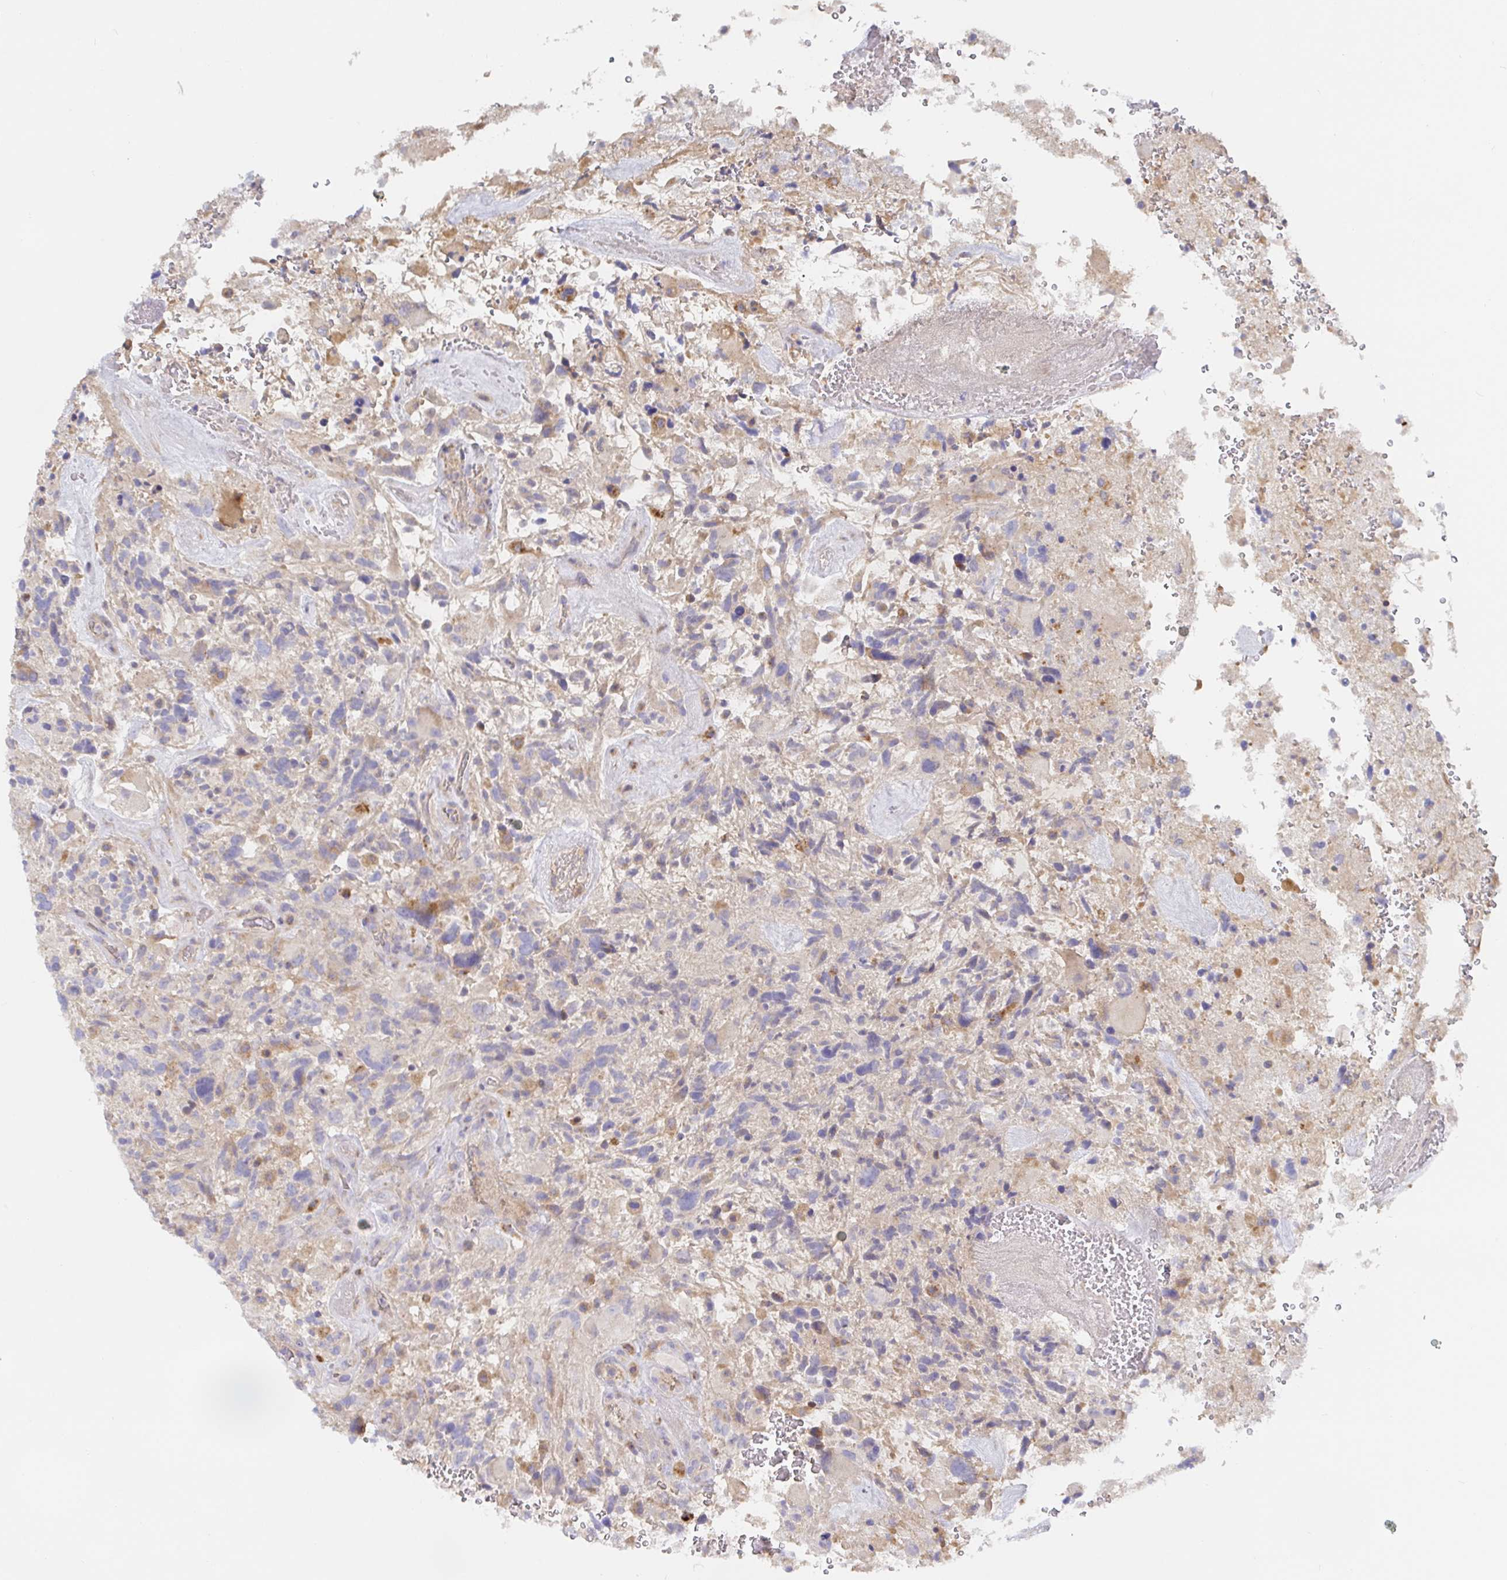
{"staining": {"intensity": "weak", "quantity": "<25%", "location": "cytoplasmic/membranous"}, "tissue": "glioma", "cell_type": "Tumor cells", "image_type": "cancer", "snomed": [{"axis": "morphology", "description": "Glioma, malignant, High grade"}, {"axis": "topography", "description": "Brain"}], "caption": "High-grade glioma (malignant) stained for a protein using immunohistochemistry demonstrates no expression tumor cells.", "gene": "IRAK2", "patient": {"sex": "female", "age": 71}}